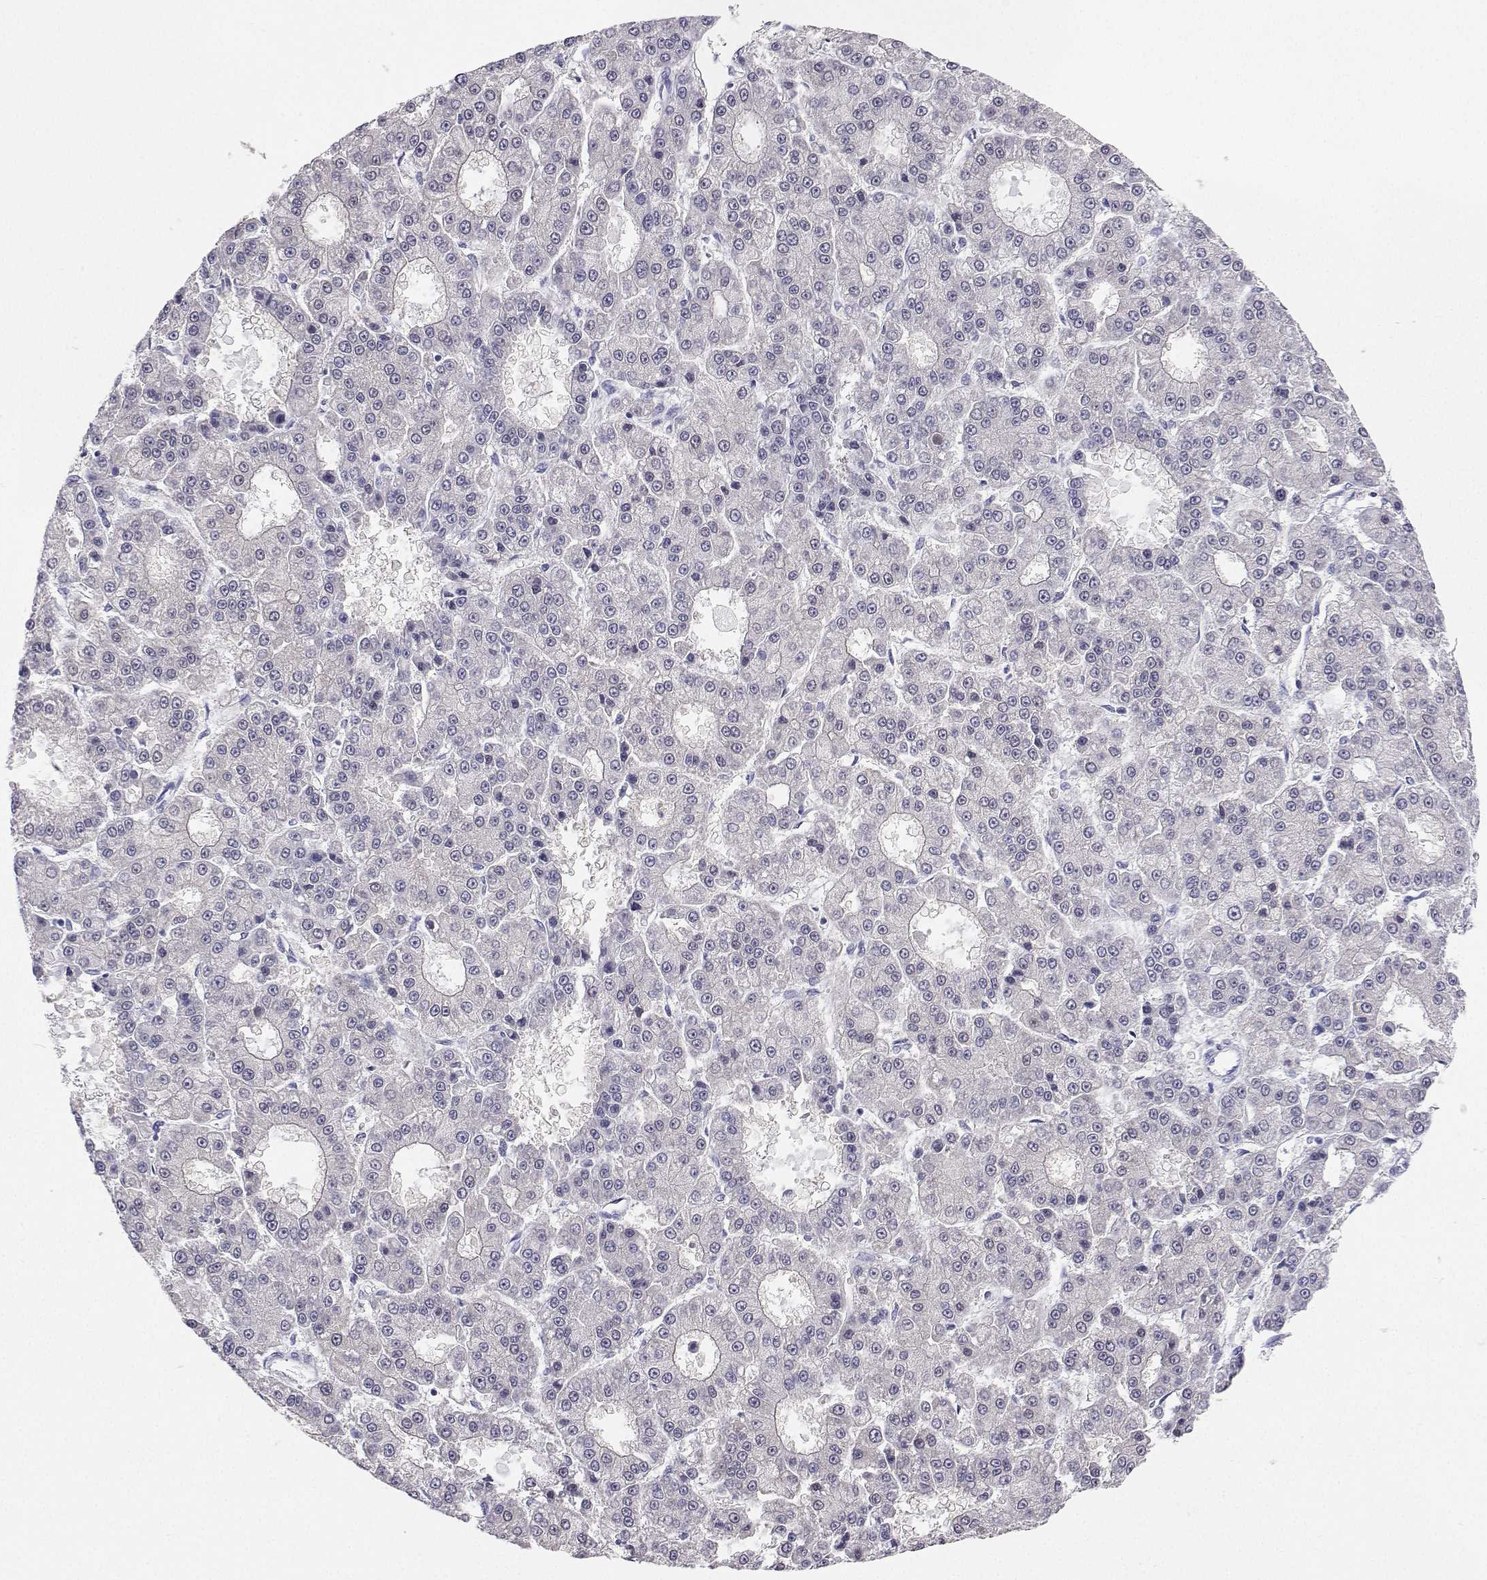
{"staining": {"intensity": "negative", "quantity": "none", "location": "none"}, "tissue": "liver cancer", "cell_type": "Tumor cells", "image_type": "cancer", "snomed": [{"axis": "morphology", "description": "Carcinoma, Hepatocellular, NOS"}, {"axis": "topography", "description": "Liver"}], "caption": "Immunohistochemical staining of human hepatocellular carcinoma (liver) demonstrates no significant expression in tumor cells. (Stains: DAB (3,3'-diaminobenzidine) IHC with hematoxylin counter stain, Microscopy: brightfield microscopy at high magnification).", "gene": "BHMT", "patient": {"sex": "male", "age": 70}}